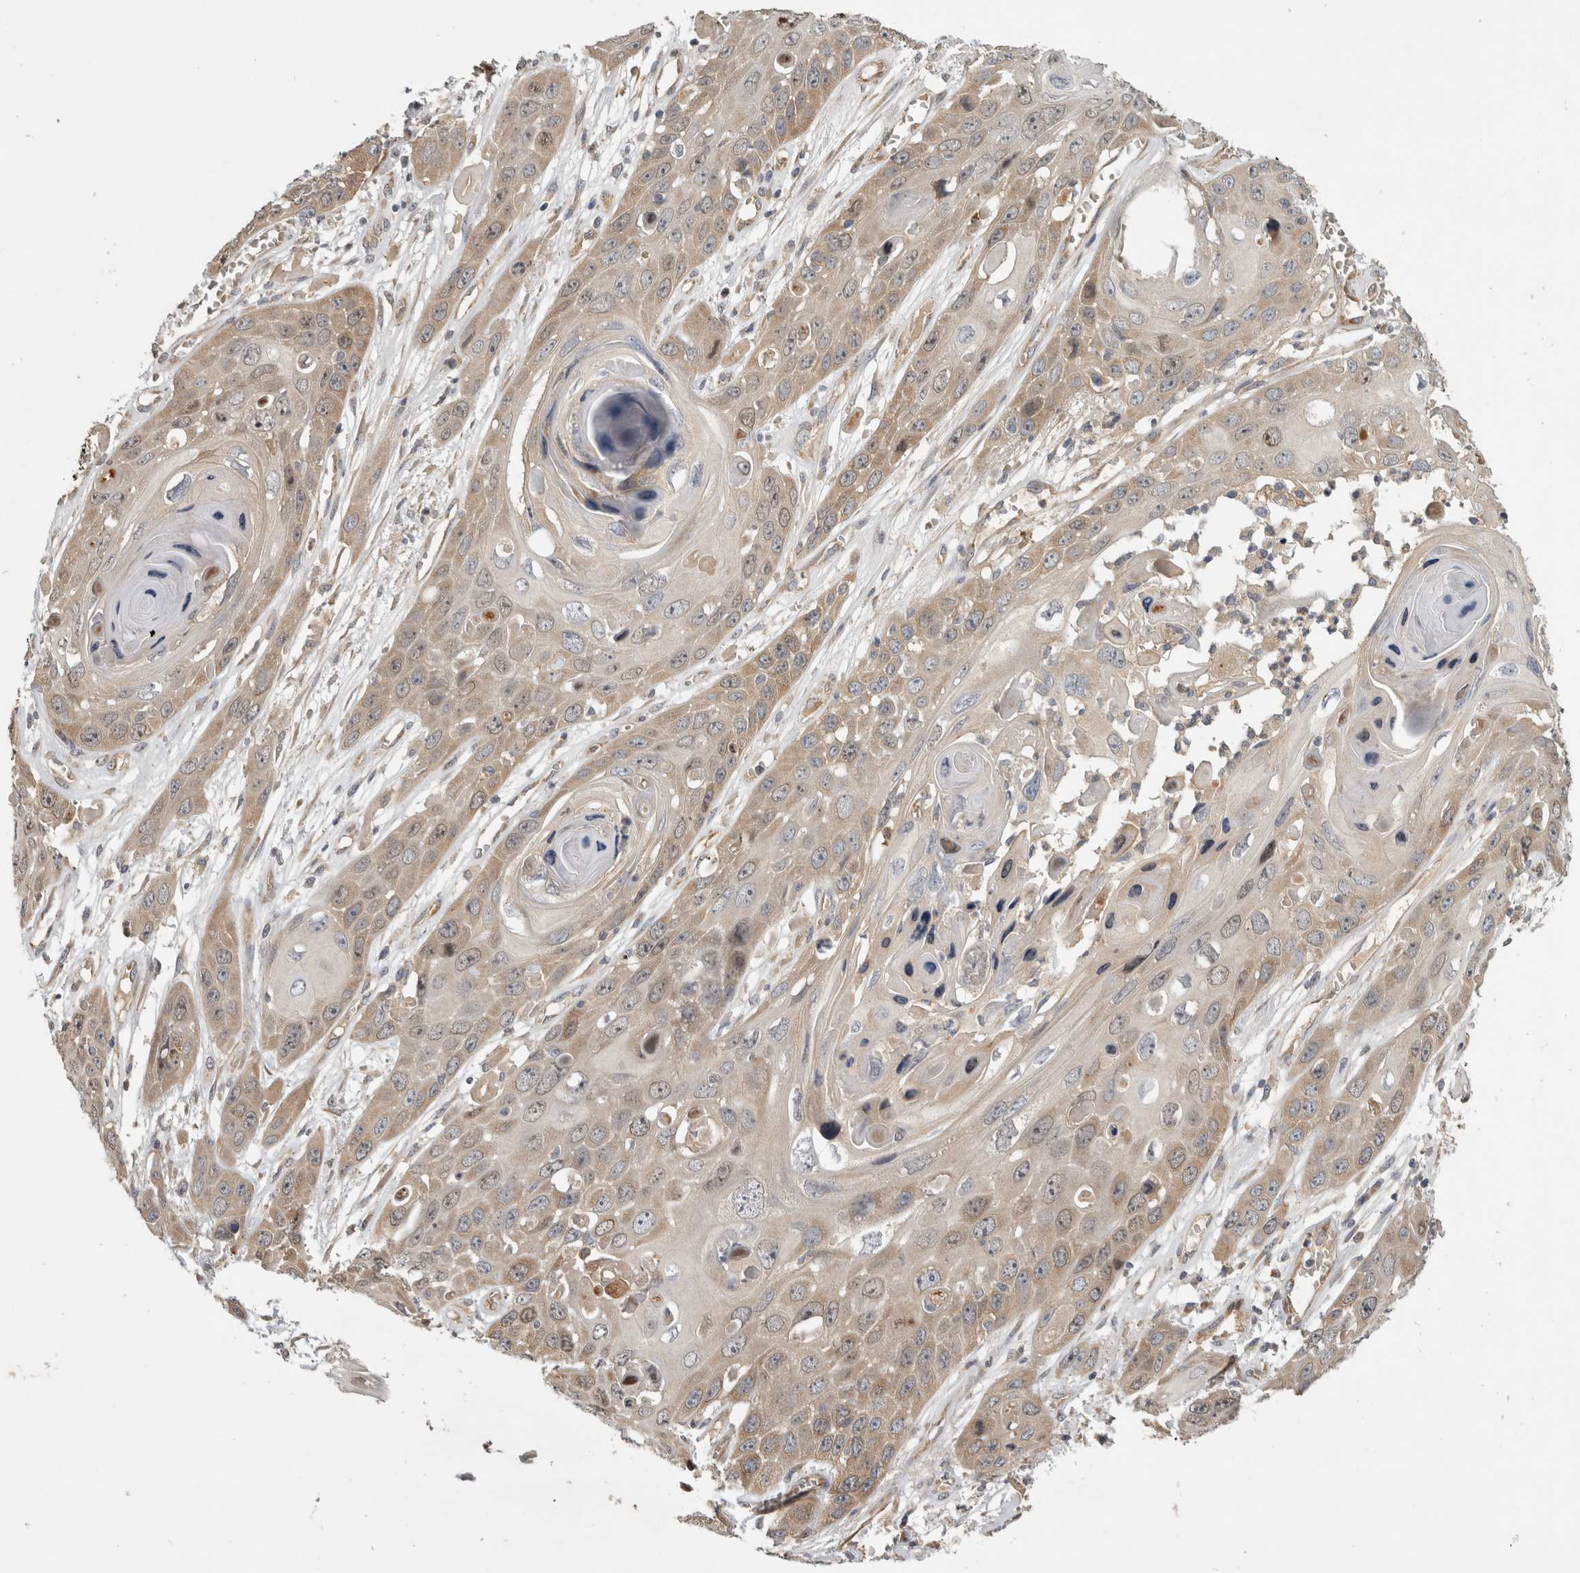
{"staining": {"intensity": "weak", "quantity": "25%-75%", "location": "cytoplasmic/membranous"}, "tissue": "skin cancer", "cell_type": "Tumor cells", "image_type": "cancer", "snomed": [{"axis": "morphology", "description": "Squamous cell carcinoma, NOS"}, {"axis": "topography", "description": "Skin"}], "caption": "A low amount of weak cytoplasmic/membranous staining is appreciated in approximately 25%-75% of tumor cells in skin cancer (squamous cell carcinoma) tissue.", "gene": "TRMT61B", "patient": {"sex": "male", "age": 55}}